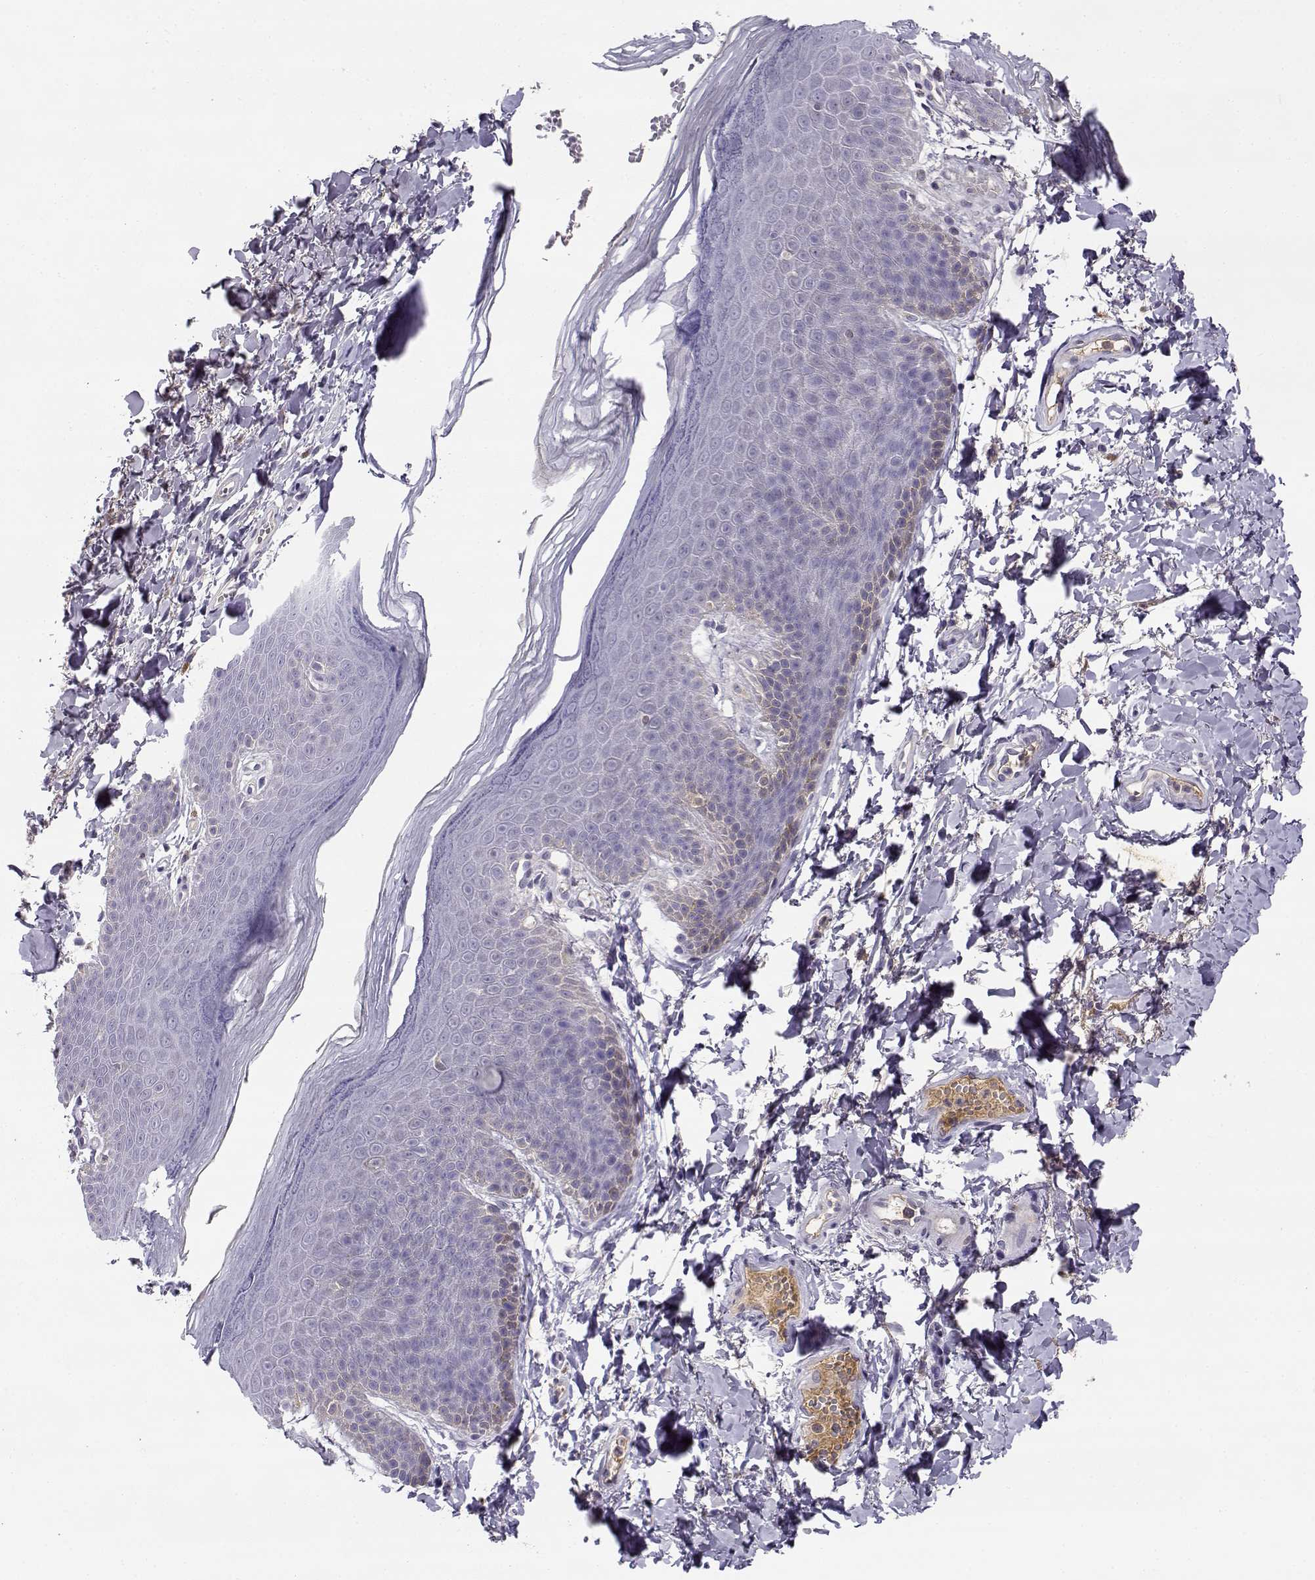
{"staining": {"intensity": "negative", "quantity": "none", "location": "none"}, "tissue": "skin", "cell_type": "Epidermal cells", "image_type": "normal", "snomed": [{"axis": "morphology", "description": "Normal tissue, NOS"}, {"axis": "topography", "description": "Anal"}], "caption": "Immunohistochemistry image of benign skin: human skin stained with DAB (3,3'-diaminobenzidine) displays no significant protein staining in epidermal cells.", "gene": "SLCO6A1", "patient": {"sex": "male", "age": 53}}